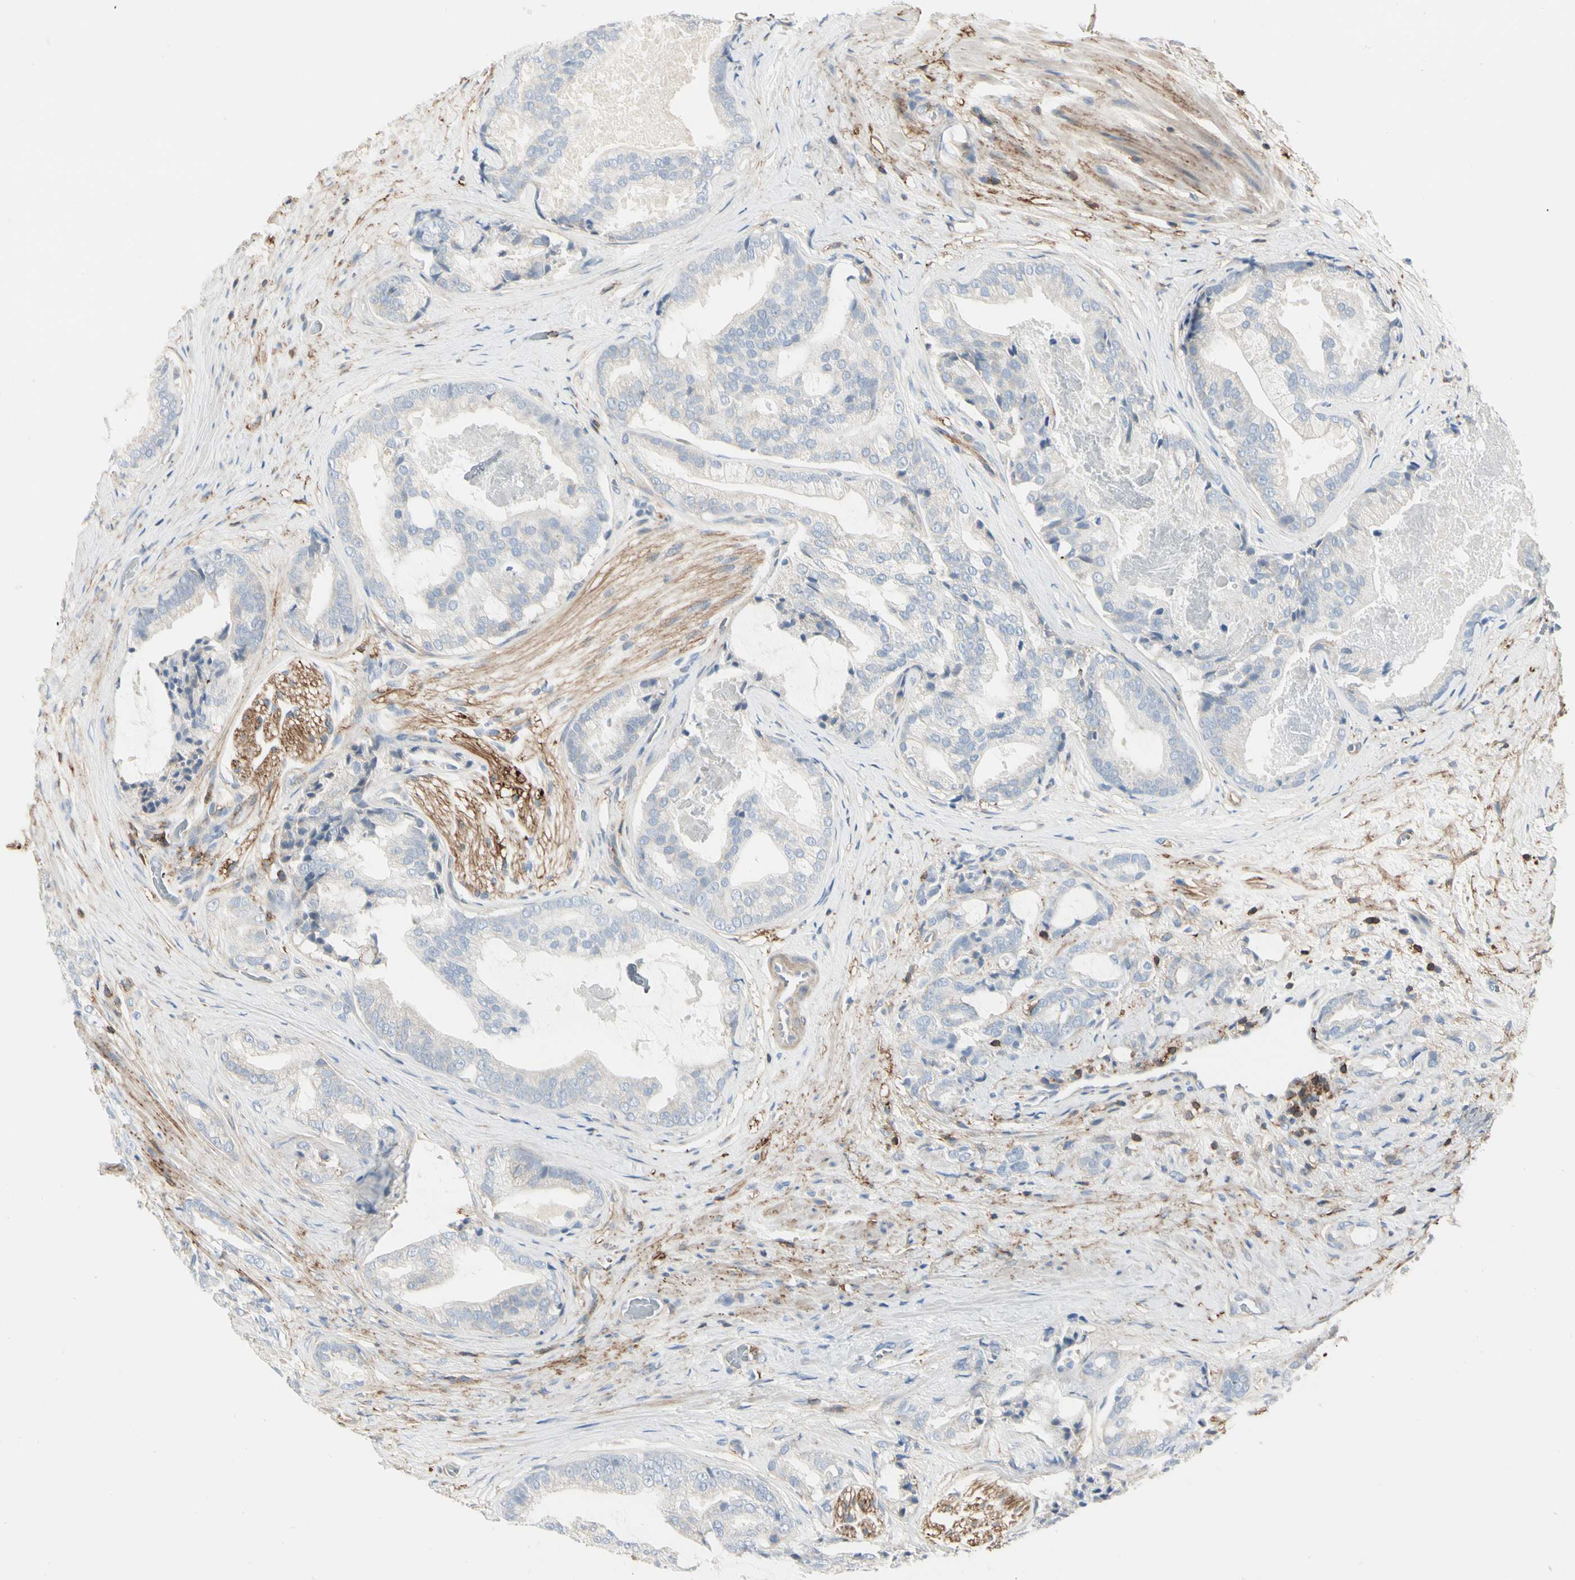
{"staining": {"intensity": "negative", "quantity": "none", "location": "none"}, "tissue": "prostate cancer", "cell_type": "Tumor cells", "image_type": "cancer", "snomed": [{"axis": "morphology", "description": "Adenocarcinoma, Low grade"}, {"axis": "topography", "description": "Prostate"}], "caption": "Immunohistochemical staining of human prostate cancer (adenocarcinoma (low-grade)) shows no significant staining in tumor cells. The staining was performed using DAB (3,3'-diaminobenzidine) to visualize the protein expression in brown, while the nuclei were stained in blue with hematoxylin (Magnification: 20x).", "gene": "CLEC2B", "patient": {"sex": "male", "age": 58}}